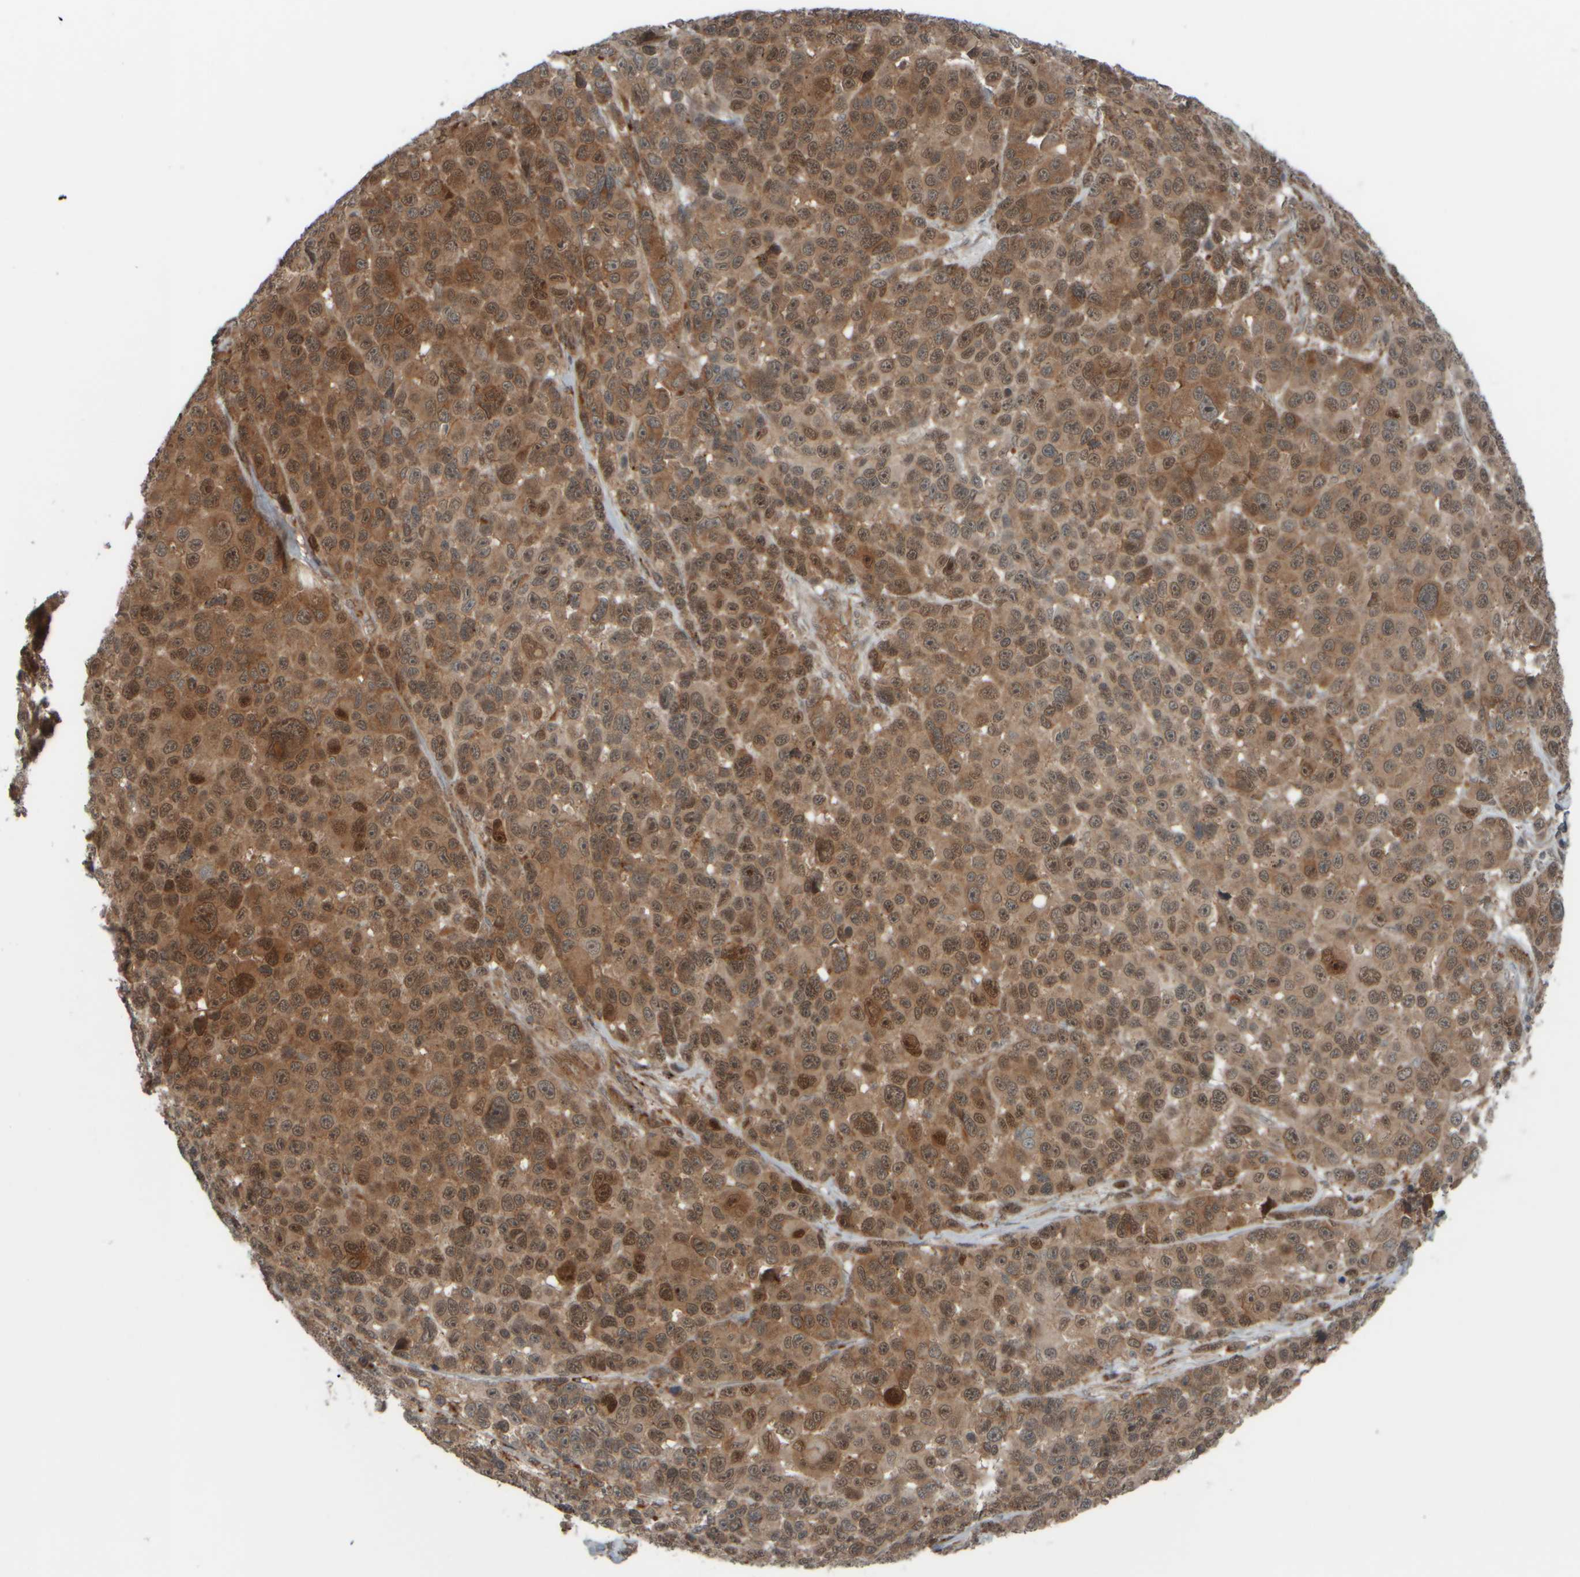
{"staining": {"intensity": "moderate", "quantity": ">75%", "location": "cytoplasmic/membranous"}, "tissue": "melanoma", "cell_type": "Tumor cells", "image_type": "cancer", "snomed": [{"axis": "morphology", "description": "Malignant melanoma, NOS"}, {"axis": "topography", "description": "Skin"}], "caption": "Melanoma stained with DAB (3,3'-diaminobenzidine) IHC shows medium levels of moderate cytoplasmic/membranous positivity in approximately >75% of tumor cells.", "gene": "GIGYF1", "patient": {"sex": "male", "age": 53}}